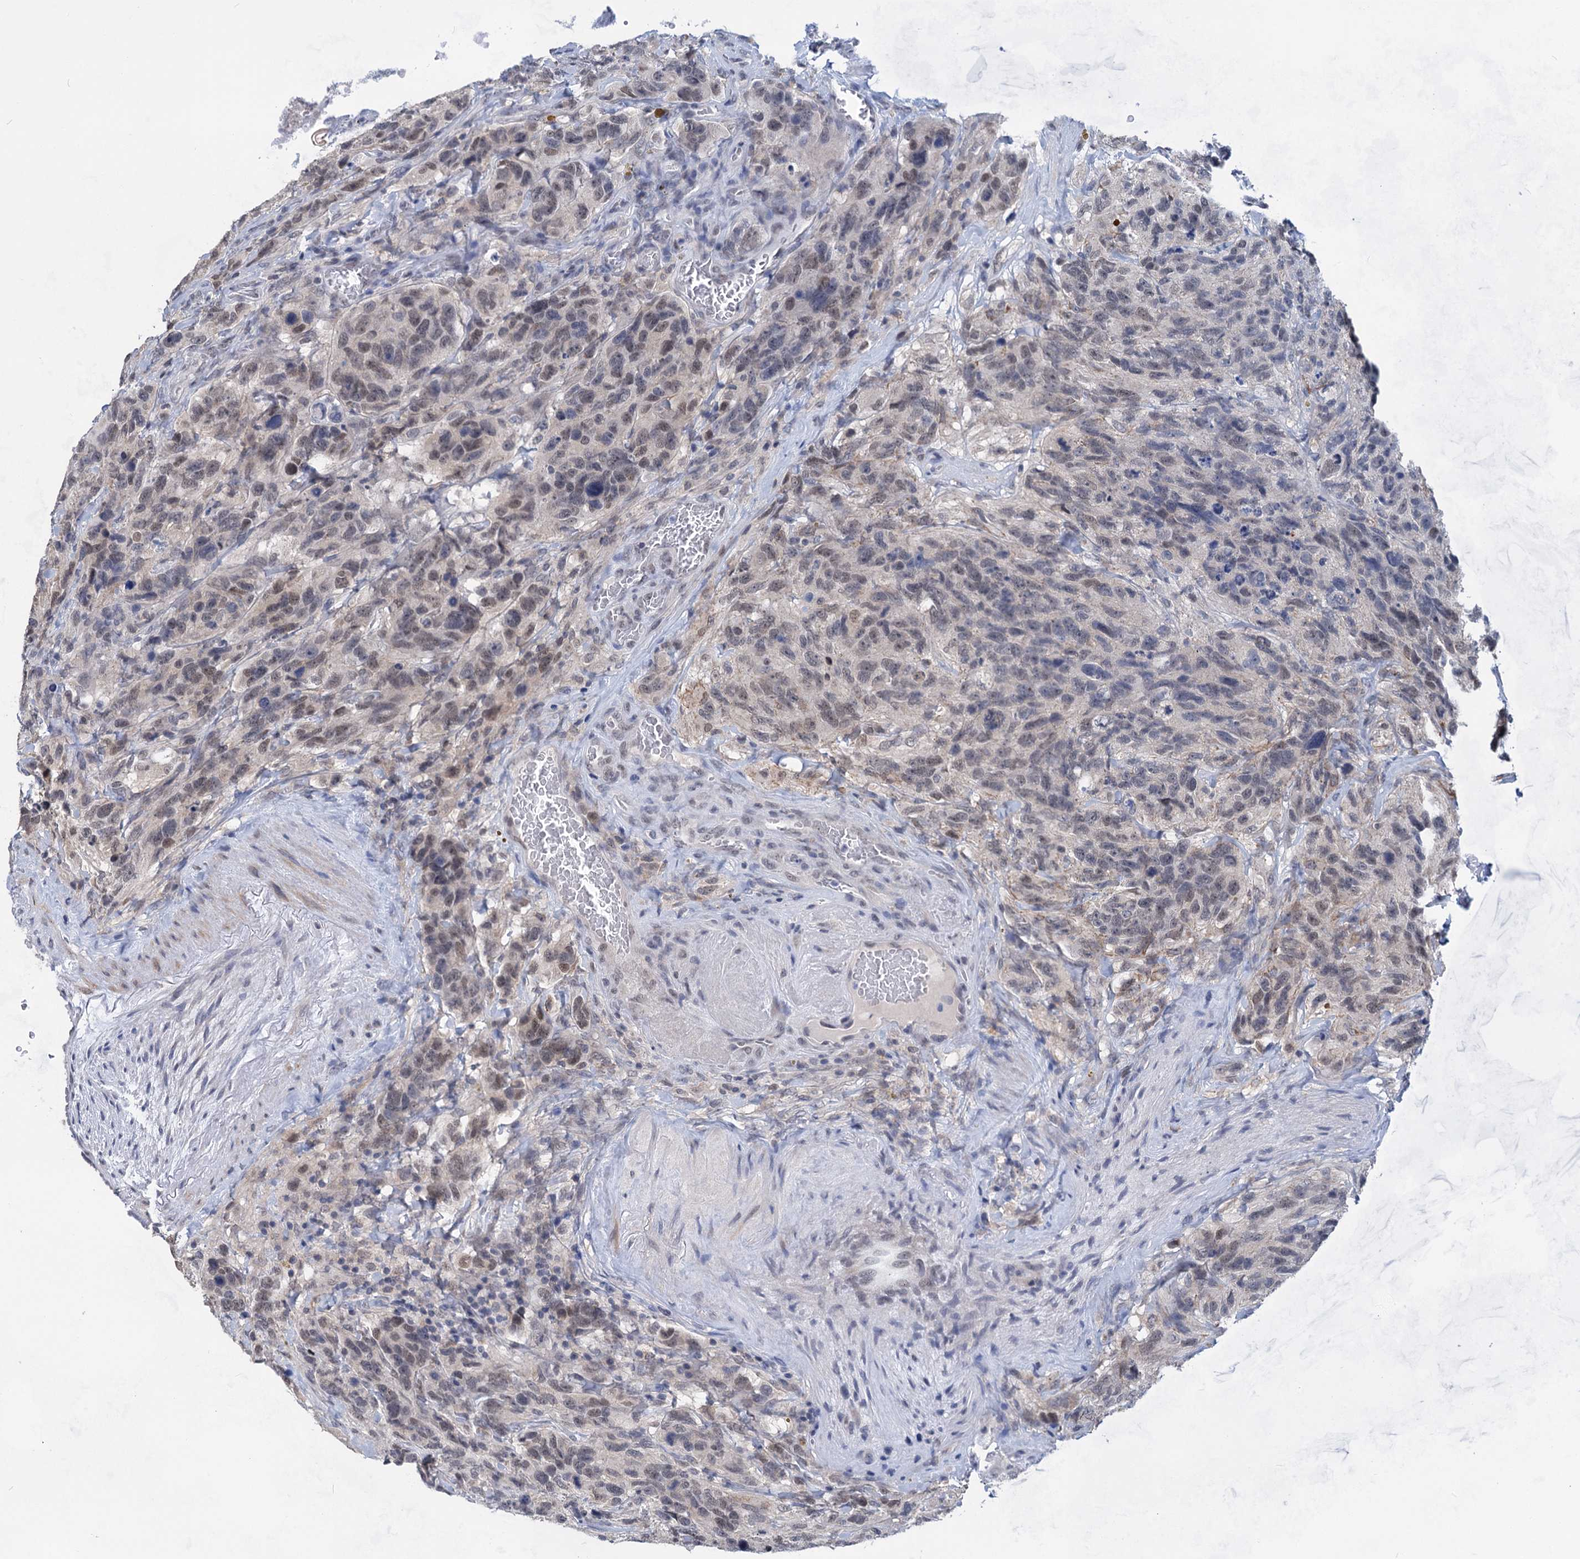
{"staining": {"intensity": "negative", "quantity": "none", "location": "none"}, "tissue": "glioma", "cell_type": "Tumor cells", "image_type": "cancer", "snomed": [{"axis": "morphology", "description": "Glioma, malignant, High grade"}, {"axis": "topography", "description": "Brain"}], "caption": "This is a image of immunohistochemistry staining of high-grade glioma (malignant), which shows no staining in tumor cells.", "gene": "TTC17", "patient": {"sex": "male", "age": 69}}